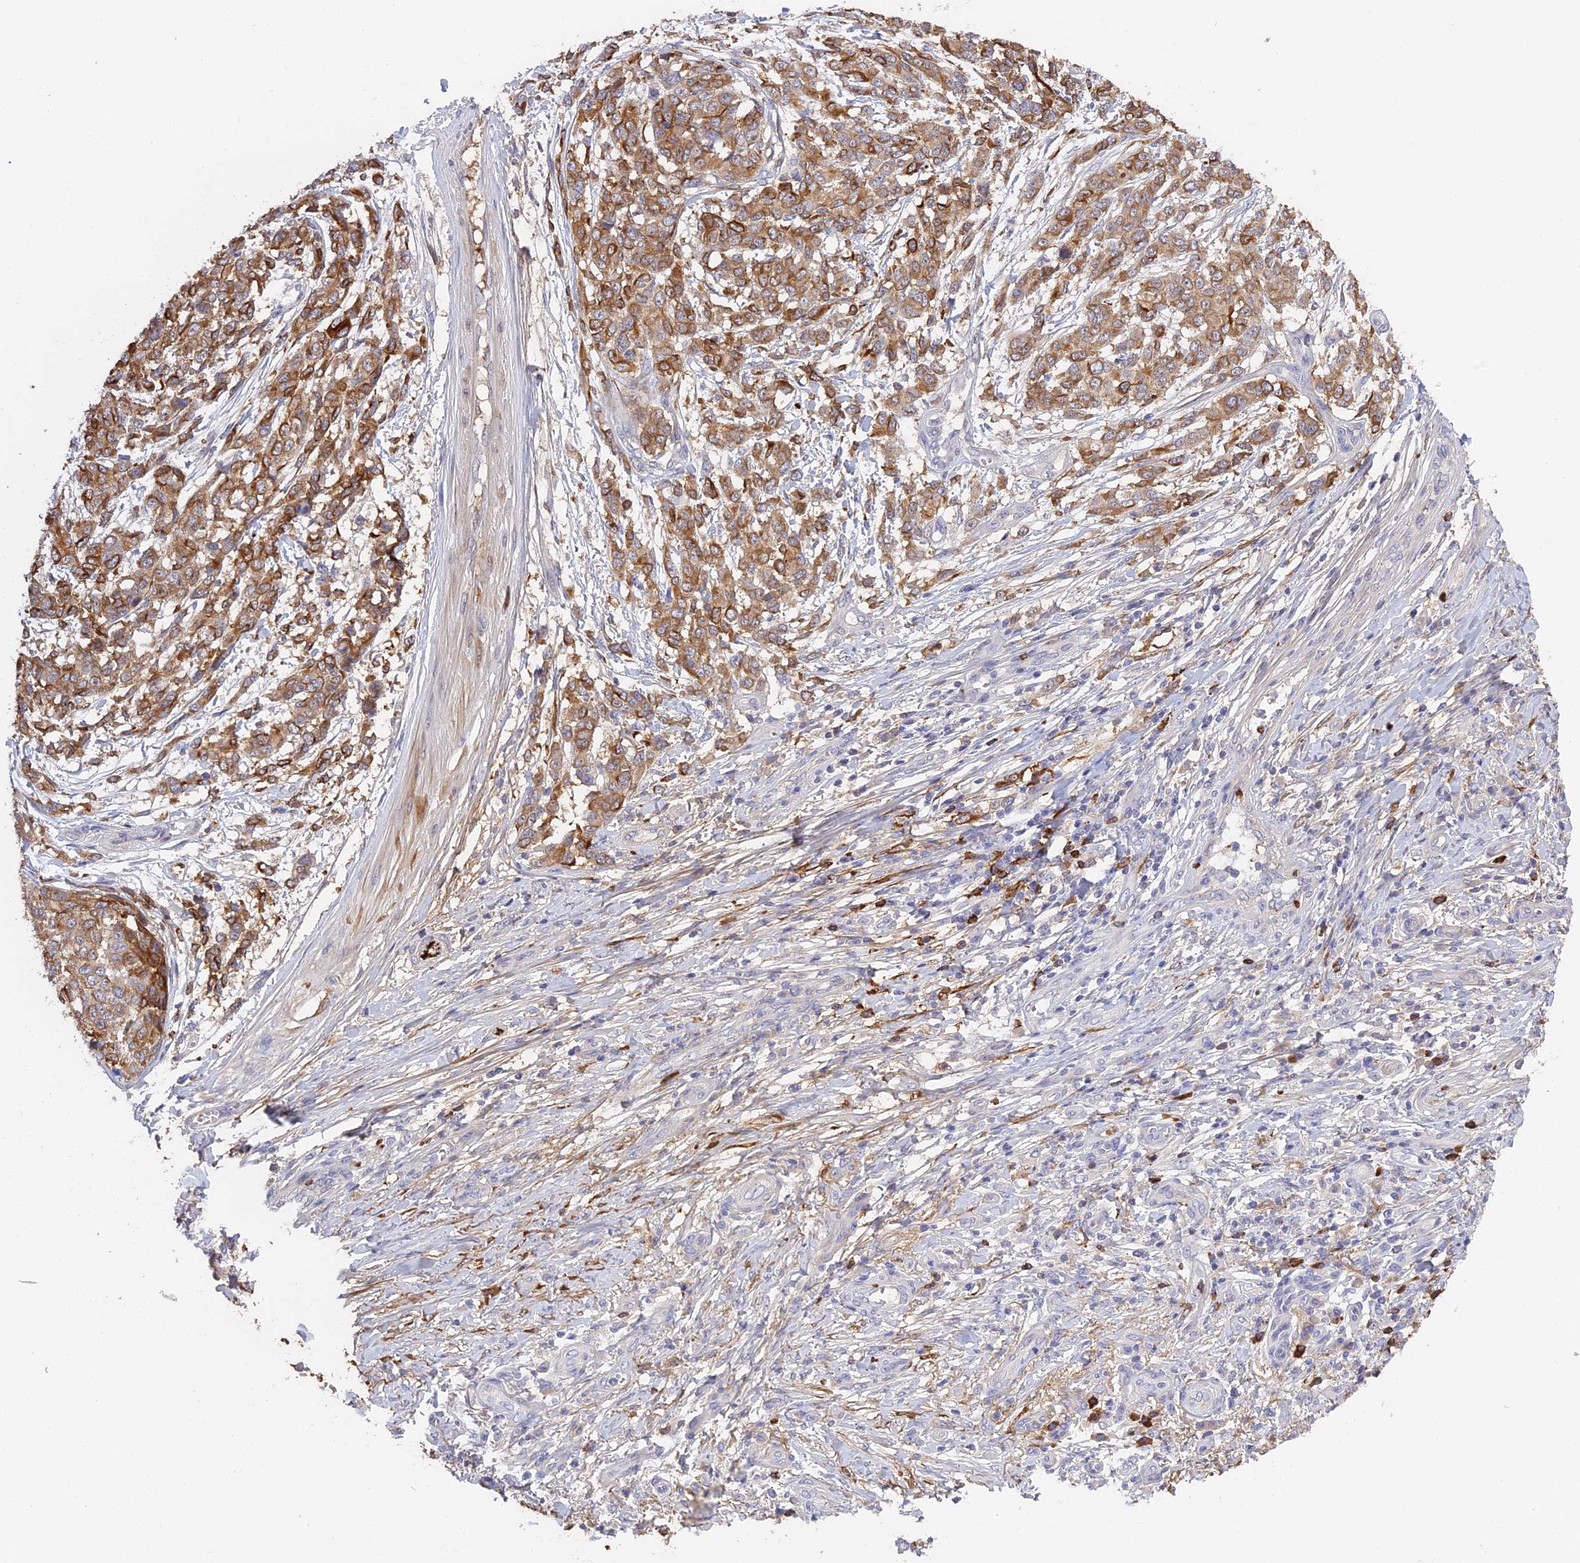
{"staining": {"intensity": "moderate", "quantity": ">75%", "location": "cytoplasmic/membranous"}, "tissue": "melanoma", "cell_type": "Tumor cells", "image_type": "cancer", "snomed": [{"axis": "morphology", "description": "Malignant melanoma, NOS"}, {"axis": "topography", "description": "Skin"}], "caption": "IHC image of human melanoma stained for a protein (brown), which shows medium levels of moderate cytoplasmic/membranous staining in approximately >75% of tumor cells.", "gene": "PZP", "patient": {"sex": "male", "age": 49}}